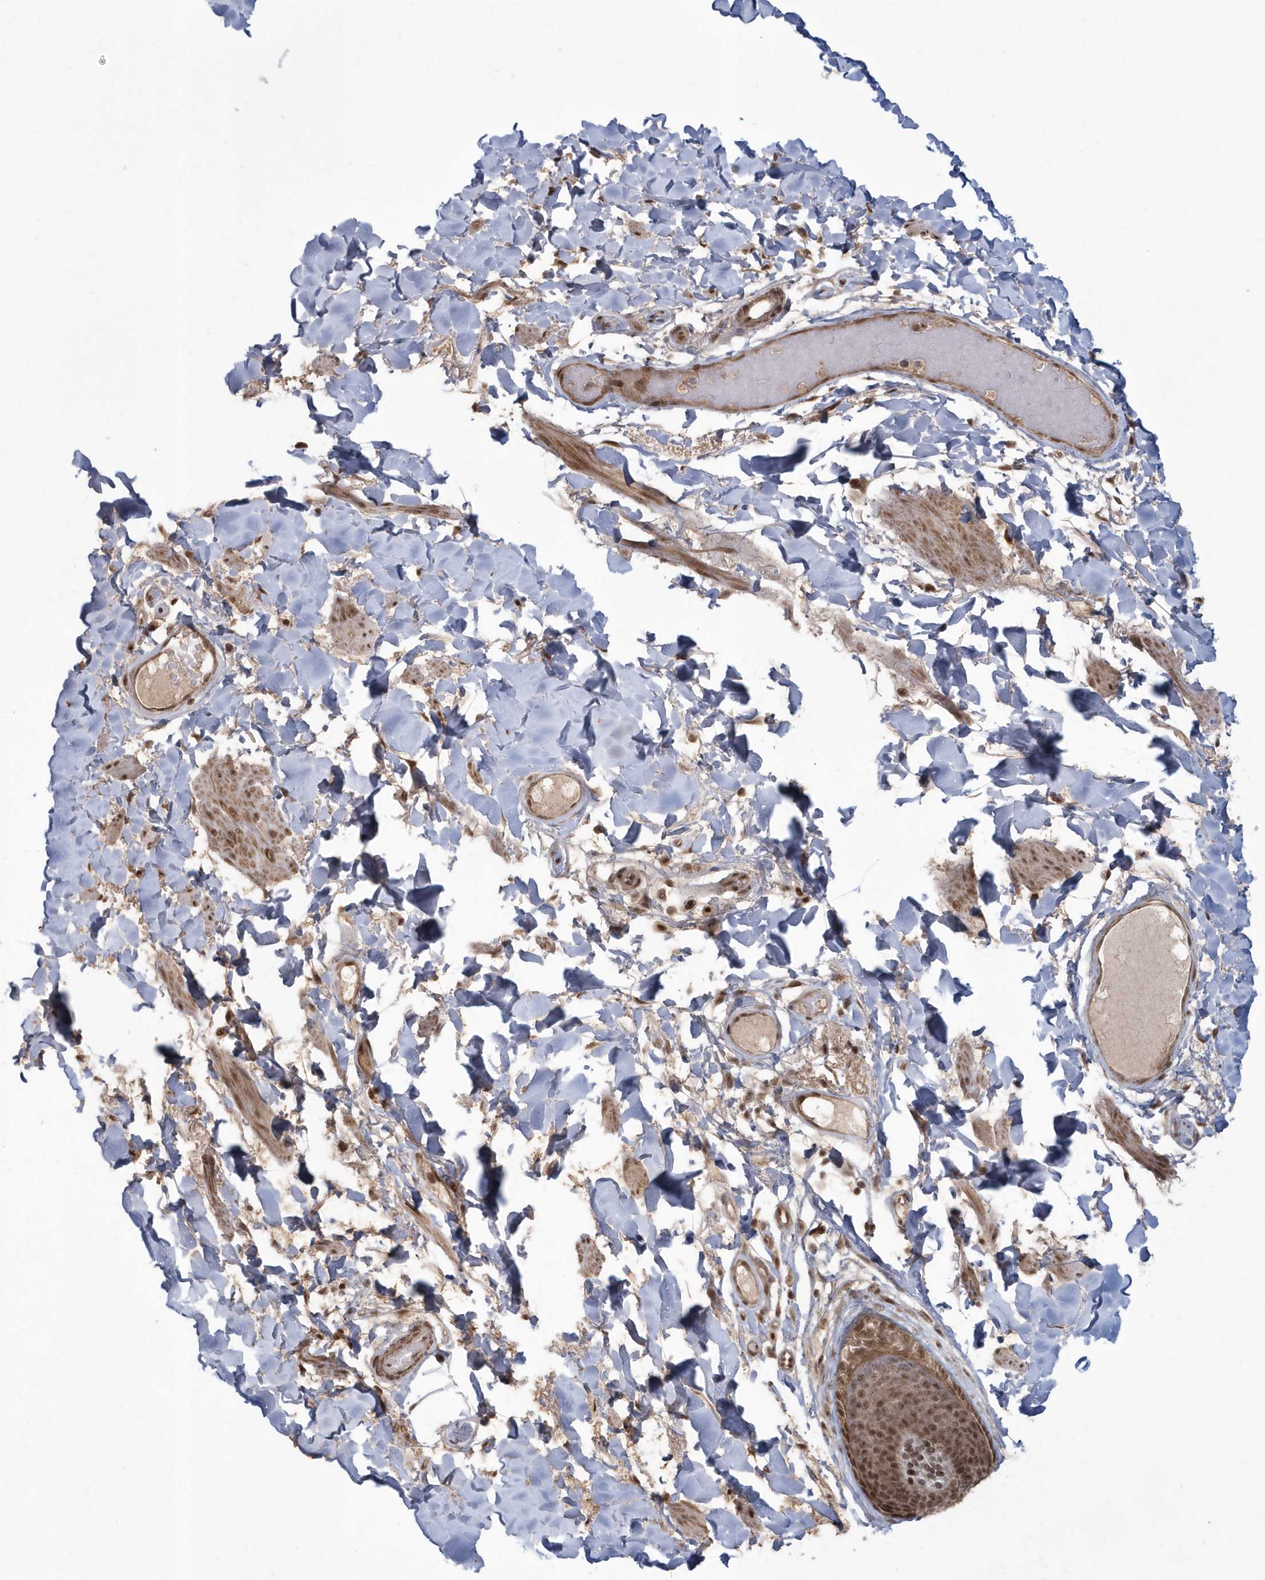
{"staining": {"intensity": "moderate", "quantity": ">75%", "location": "cytoplasmic/membranous,nuclear"}, "tissue": "skin", "cell_type": "Epidermal cells", "image_type": "normal", "snomed": [{"axis": "morphology", "description": "Normal tissue, NOS"}, {"axis": "topography", "description": "Vulva"}], "caption": "Moderate cytoplasmic/membranous,nuclear protein staining is identified in approximately >75% of epidermal cells in skin. The staining was performed using DAB (3,3'-diaminobenzidine), with brown indicating positive protein expression. Nuclei are stained blue with hematoxylin.", "gene": "EPB41L4A", "patient": {"sex": "female", "age": 73}}